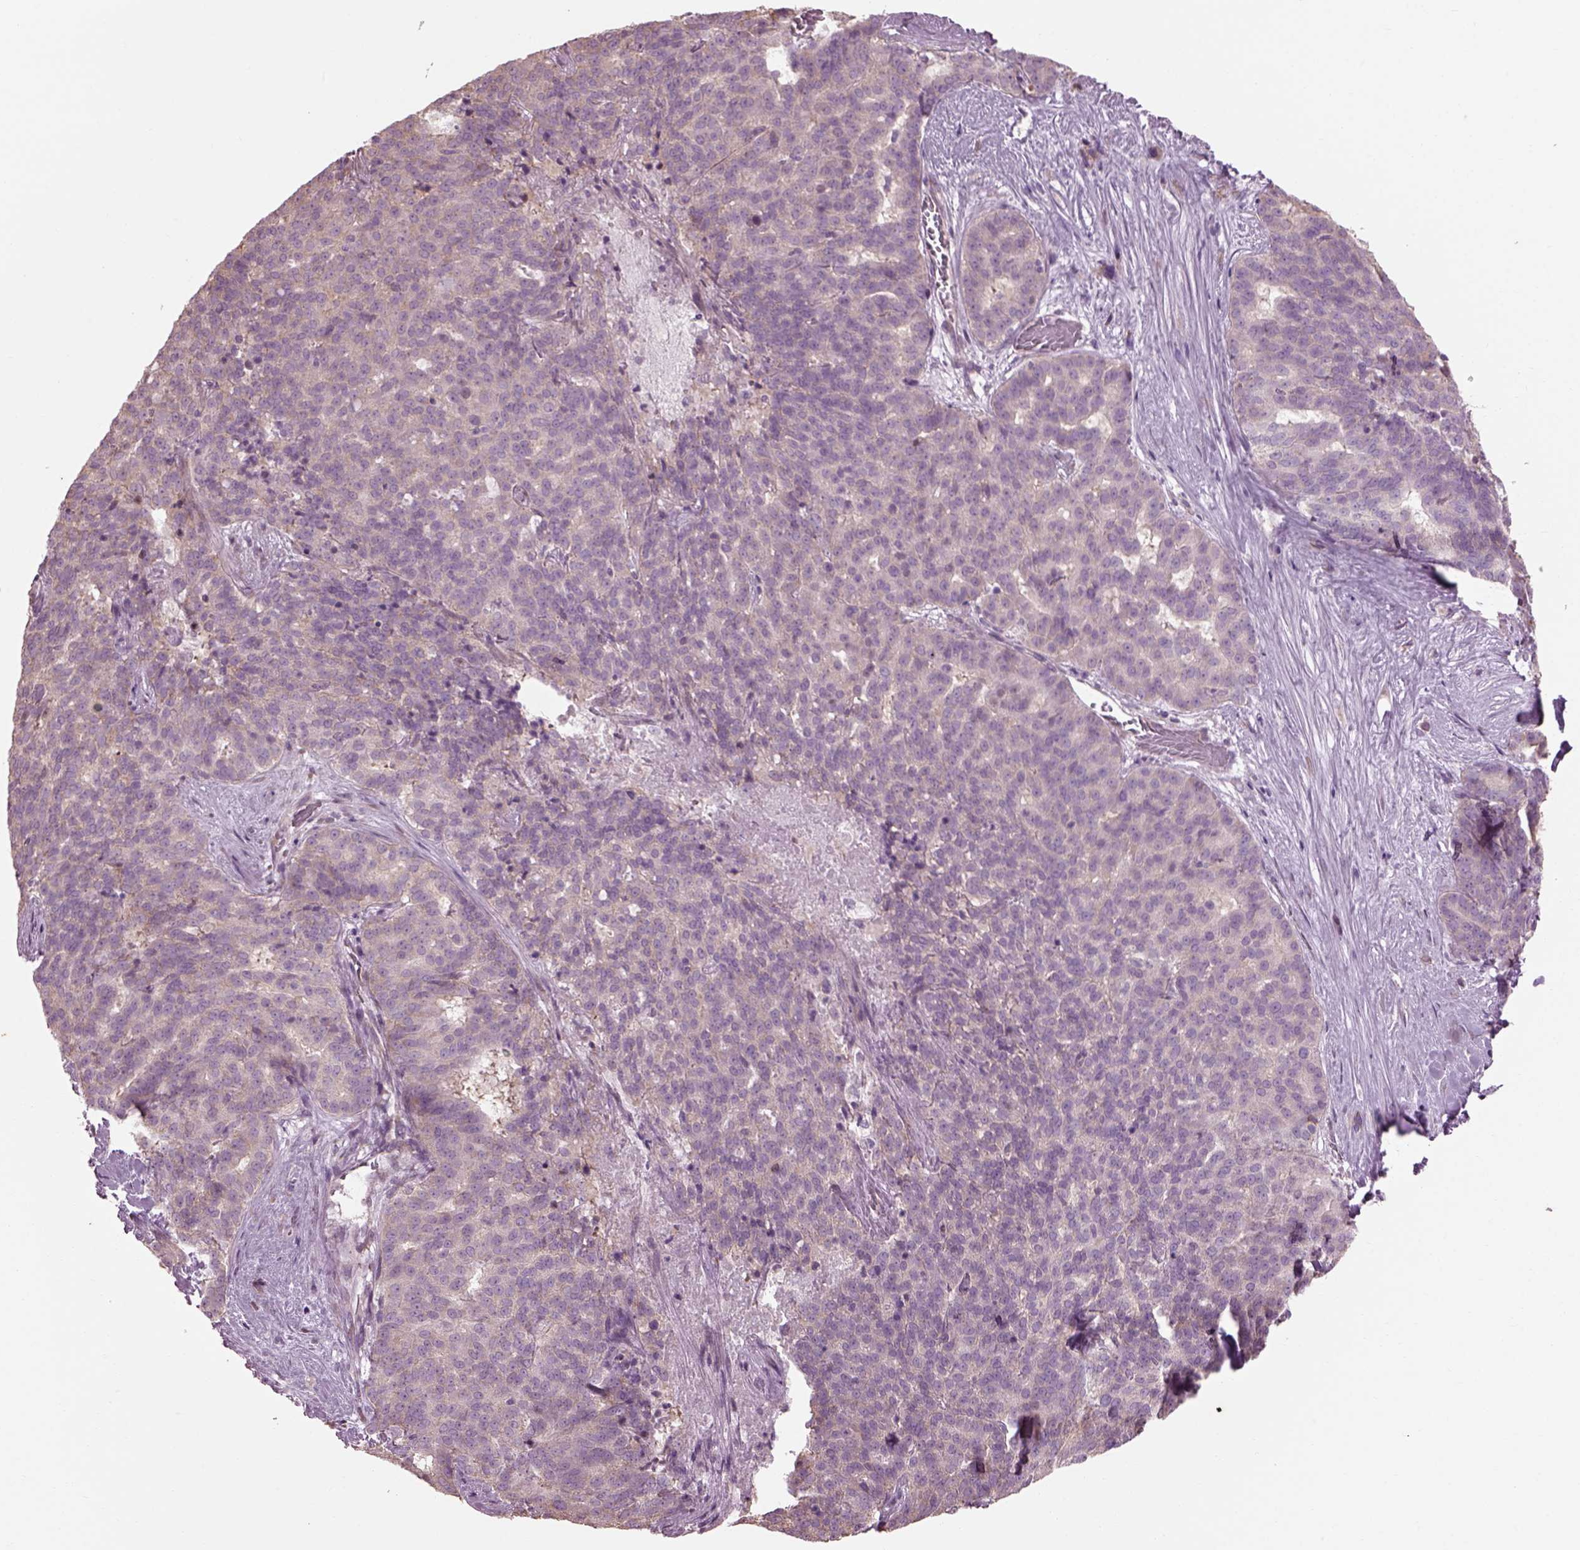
{"staining": {"intensity": "weak", "quantity": ">75%", "location": "cytoplasmic/membranous"}, "tissue": "liver cancer", "cell_type": "Tumor cells", "image_type": "cancer", "snomed": [{"axis": "morphology", "description": "Cholangiocarcinoma"}, {"axis": "topography", "description": "Liver"}], "caption": "Immunohistochemistry (IHC) photomicrograph of neoplastic tissue: human liver cancer stained using immunohistochemistry exhibits low levels of weak protein expression localized specifically in the cytoplasmic/membranous of tumor cells, appearing as a cytoplasmic/membranous brown color.", "gene": "CABP5", "patient": {"sex": "female", "age": 47}}